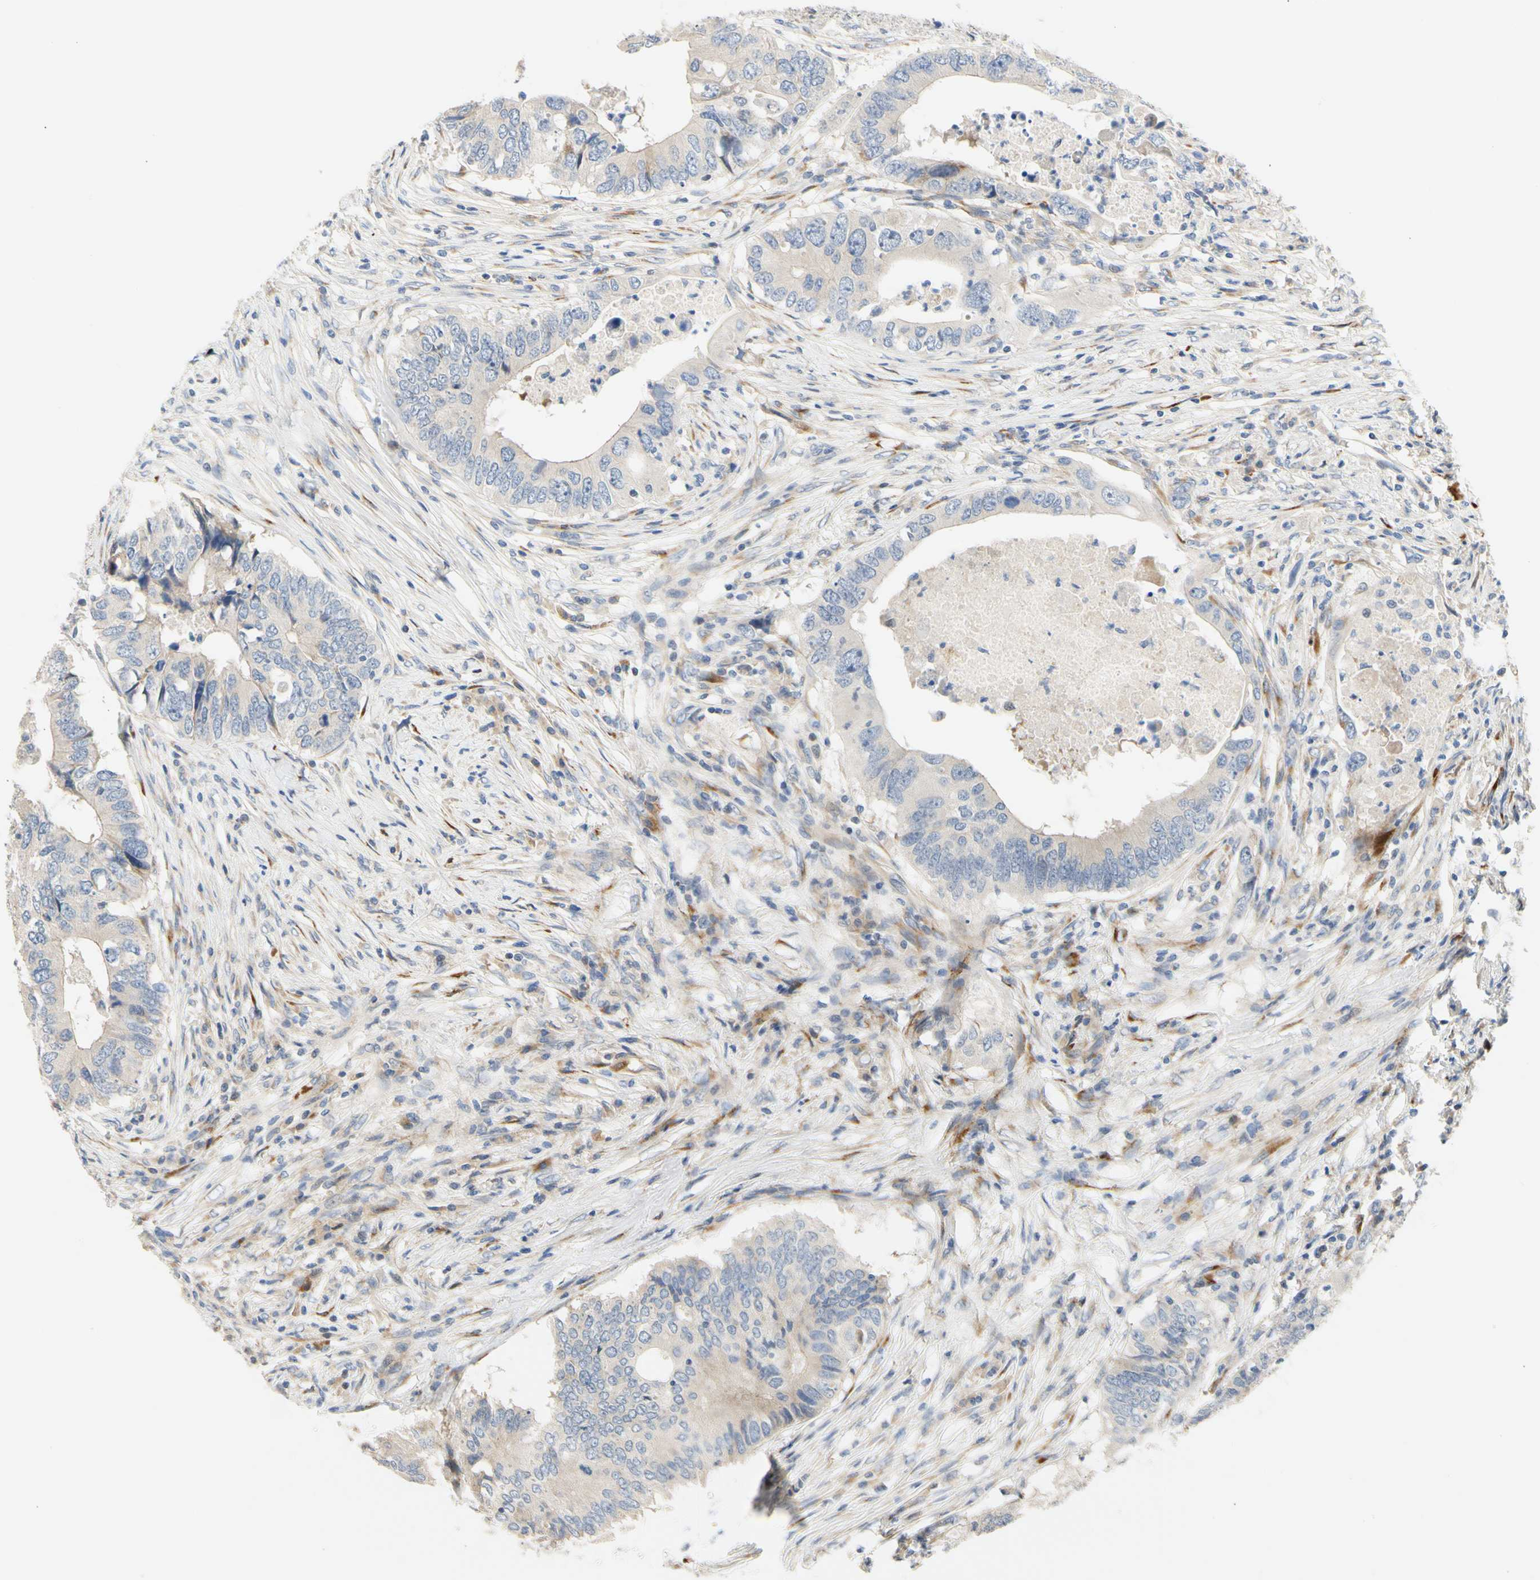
{"staining": {"intensity": "negative", "quantity": "none", "location": "none"}, "tissue": "colorectal cancer", "cell_type": "Tumor cells", "image_type": "cancer", "snomed": [{"axis": "morphology", "description": "Adenocarcinoma, NOS"}, {"axis": "topography", "description": "Colon"}], "caption": "Photomicrograph shows no protein positivity in tumor cells of colorectal cancer tissue.", "gene": "ZNF236", "patient": {"sex": "male", "age": 71}}